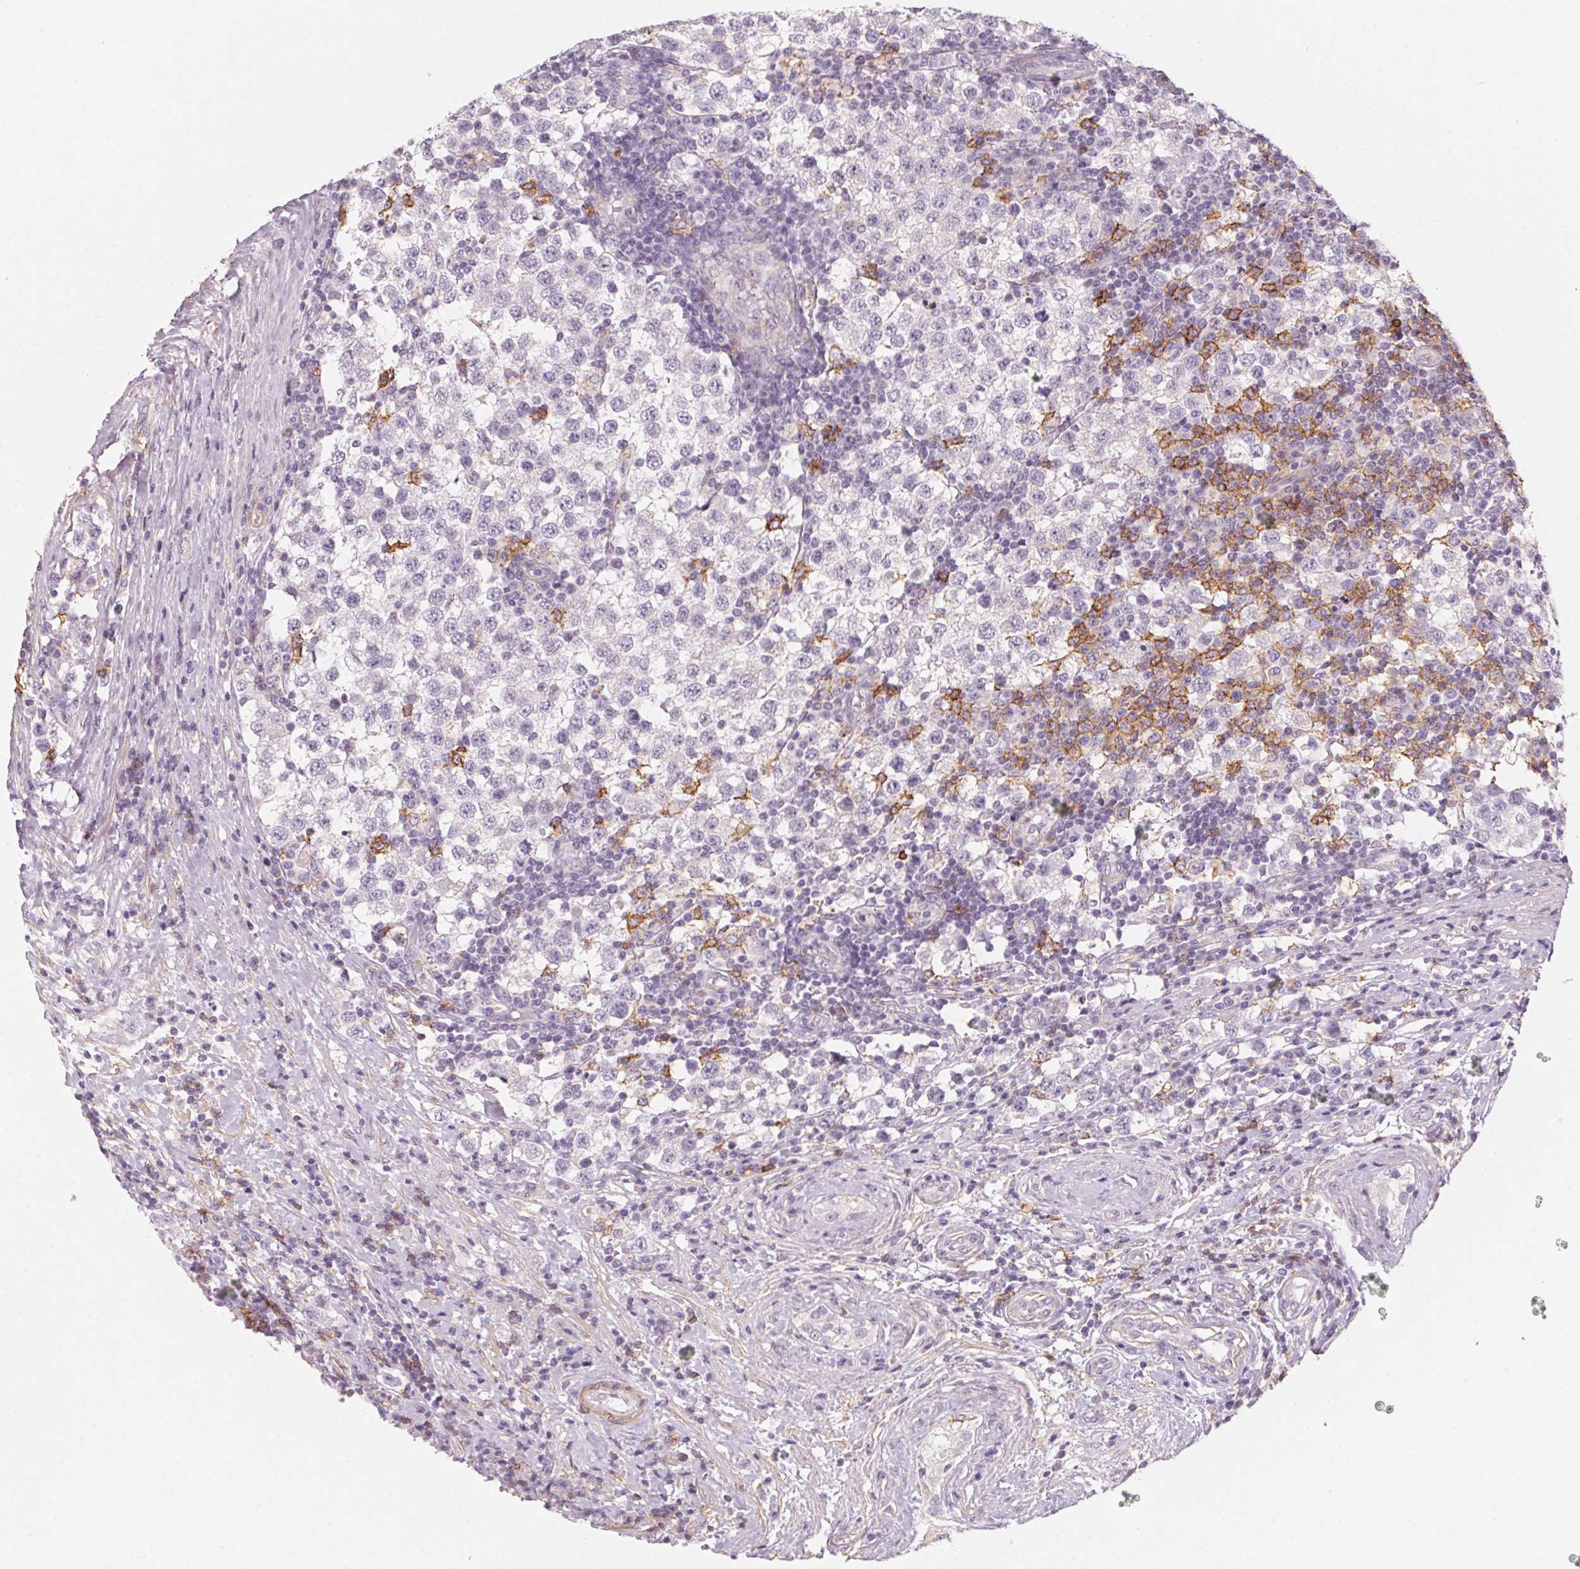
{"staining": {"intensity": "negative", "quantity": "none", "location": "none"}, "tissue": "testis cancer", "cell_type": "Tumor cells", "image_type": "cancer", "snomed": [{"axis": "morphology", "description": "Seminoma, NOS"}, {"axis": "topography", "description": "Testis"}], "caption": "Protein analysis of testis cancer (seminoma) displays no significant positivity in tumor cells. (Brightfield microscopy of DAB (3,3'-diaminobenzidine) IHC at high magnification).", "gene": "PRPH", "patient": {"sex": "male", "age": 34}}